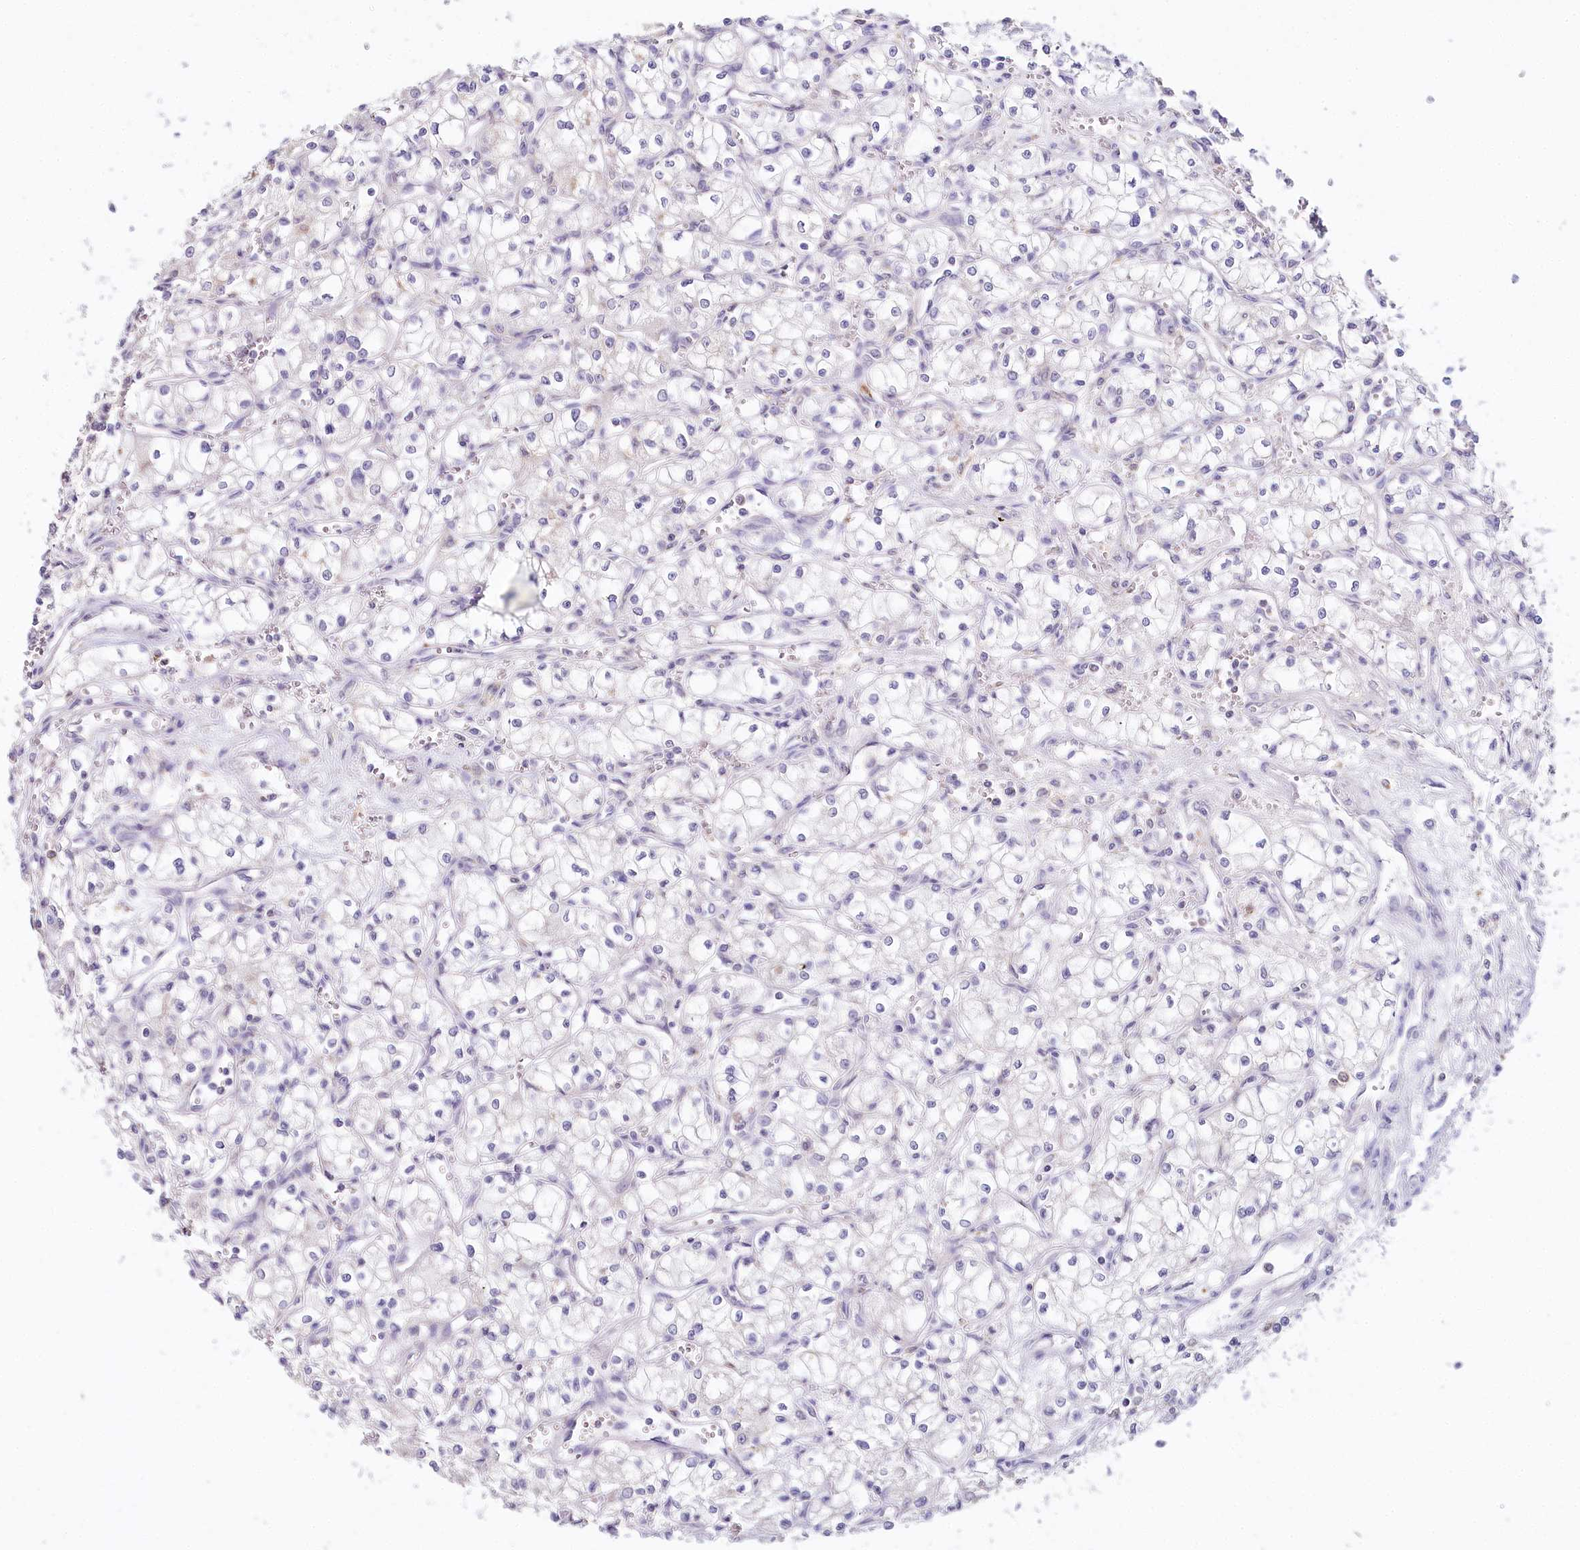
{"staining": {"intensity": "negative", "quantity": "none", "location": "none"}, "tissue": "renal cancer", "cell_type": "Tumor cells", "image_type": "cancer", "snomed": [{"axis": "morphology", "description": "Adenocarcinoma, NOS"}, {"axis": "topography", "description": "Kidney"}], "caption": "Adenocarcinoma (renal) was stained to show a protein in brown. There is no significant positivity in tumor cells. (DAB (3,3'-diaminobenzidine) immunohistochemistry, high magnification).", "gene": "DAPK1", "patient": {"sex": "male", "age": 59}}